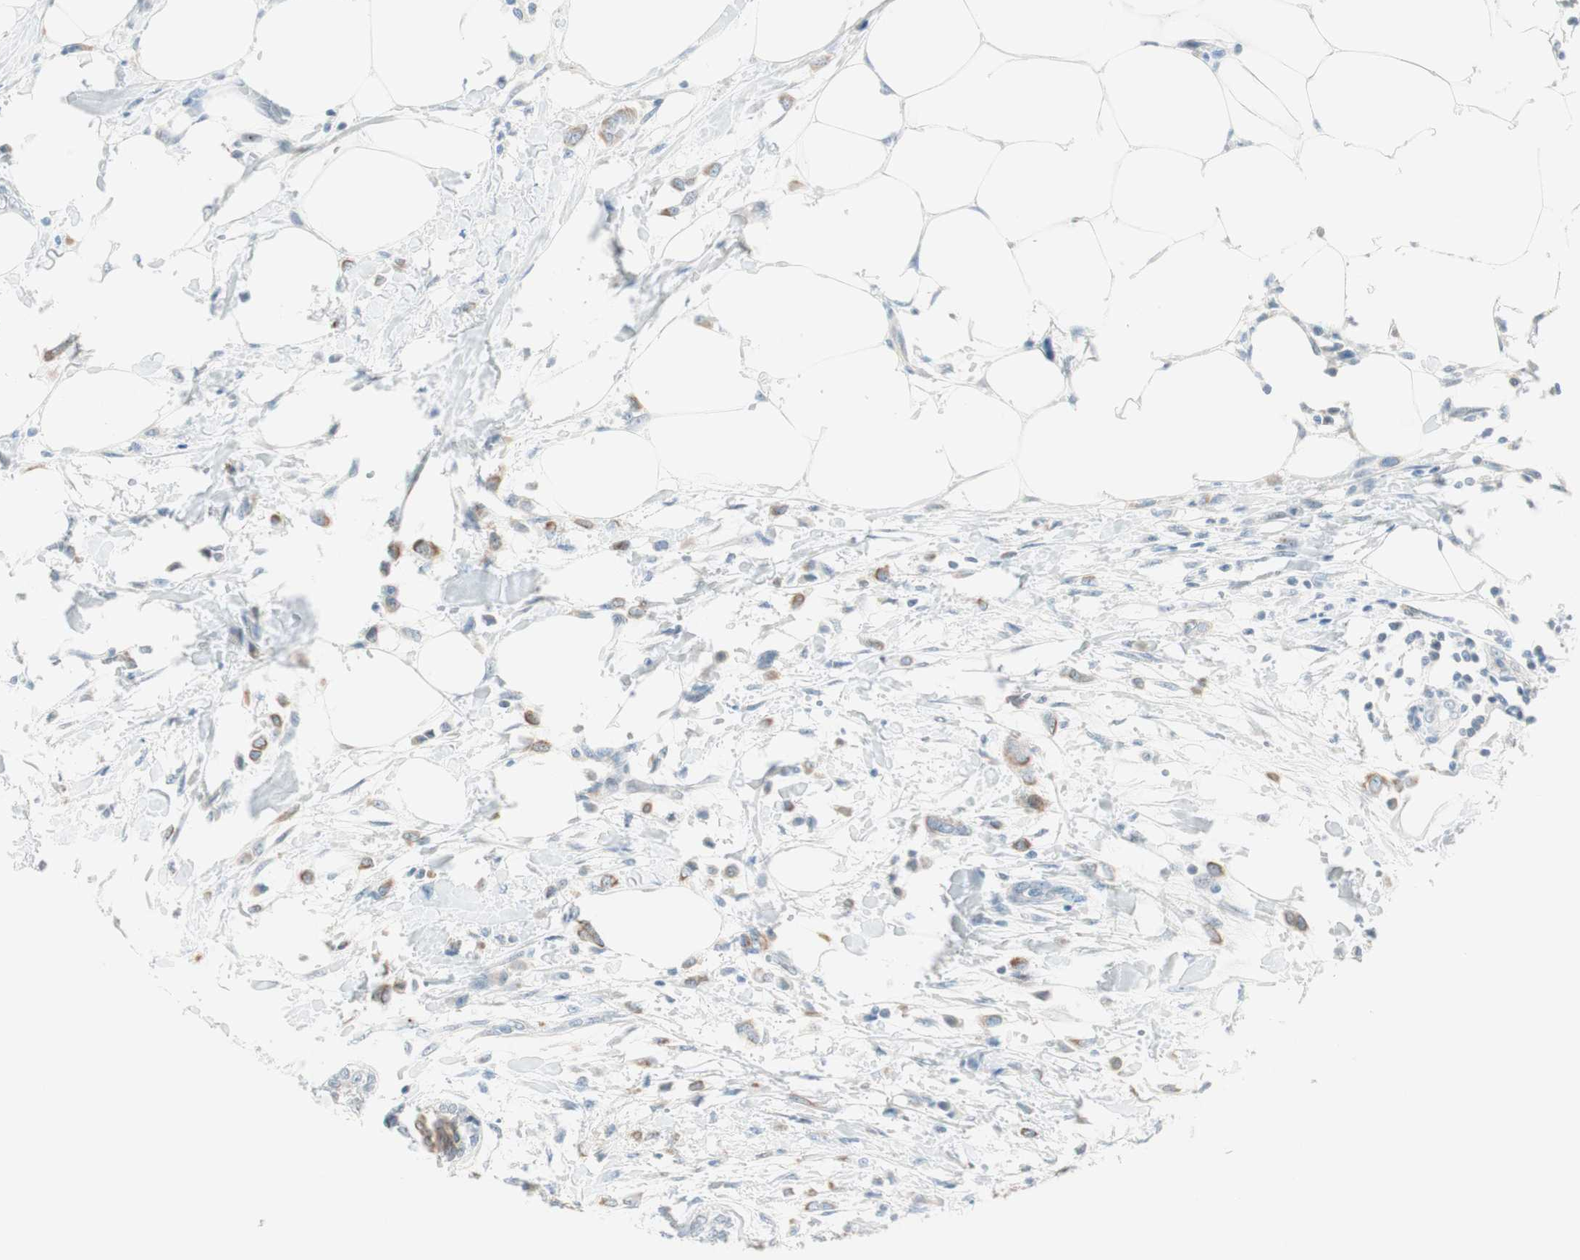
{"staining": {"intensity": "moderate", "quantity": ">75%", "location": "cytoplasmic/membranous"}, "tissue": "breast cancer", "cell_type": "Tumor cells", "image_type": "cancer", "snomed": [{"axis": "morphology", "description": "Lobular carcinoma, in situ"}, {"axis": "morphology", "description": "Lobular carcinoma"}, {"axis": "topography", "description": "Breast"}], "caption": "Human breast cancer (lobular carcinoma) stained with a protein marker reveals moderate staining in tumor cells.", "gene": "GNAO1", "patient": {"sex": "female", "age": 41}}